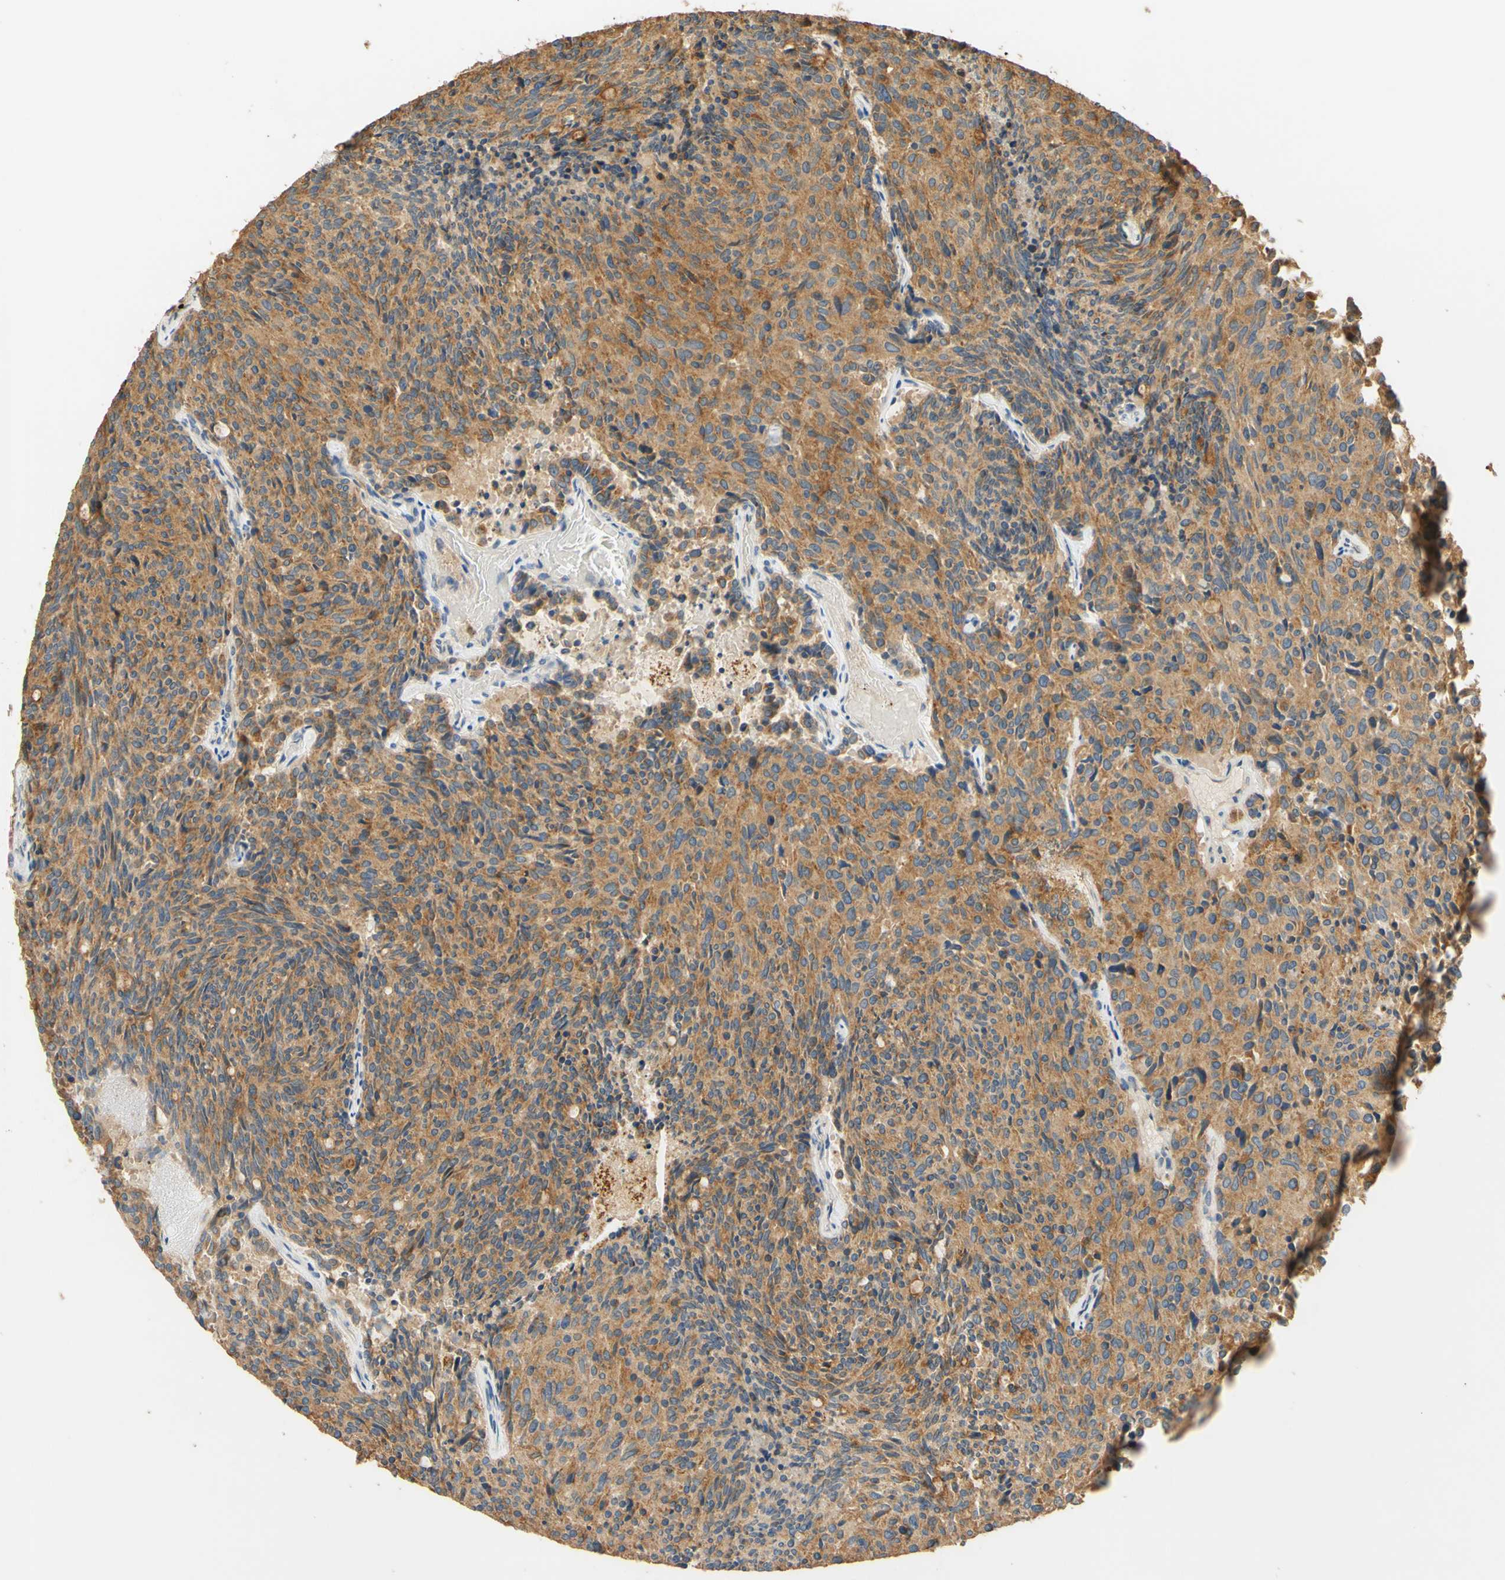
{"staining": {"intensity": "moderate", "quantity": ">75%", "location": "cytoplasmic/membranous"}, "tissue": "carcinoid", "cell_type": "Tumor cells", "image_type": "cancer", "snomed": [{"axis": "morphology", "description": "Carcinoid, malignant, NOS"}, {"axis": "topography", "description": "Pancreas"}], "caption": "Brown immunohistochemical staining in malignant carcinoid reveals moderate cytoplasmic/membranous expression in about >75% of tumor cells.", "gene": "ENTREP2", "patient": {"sex": "female", "age": 54}}